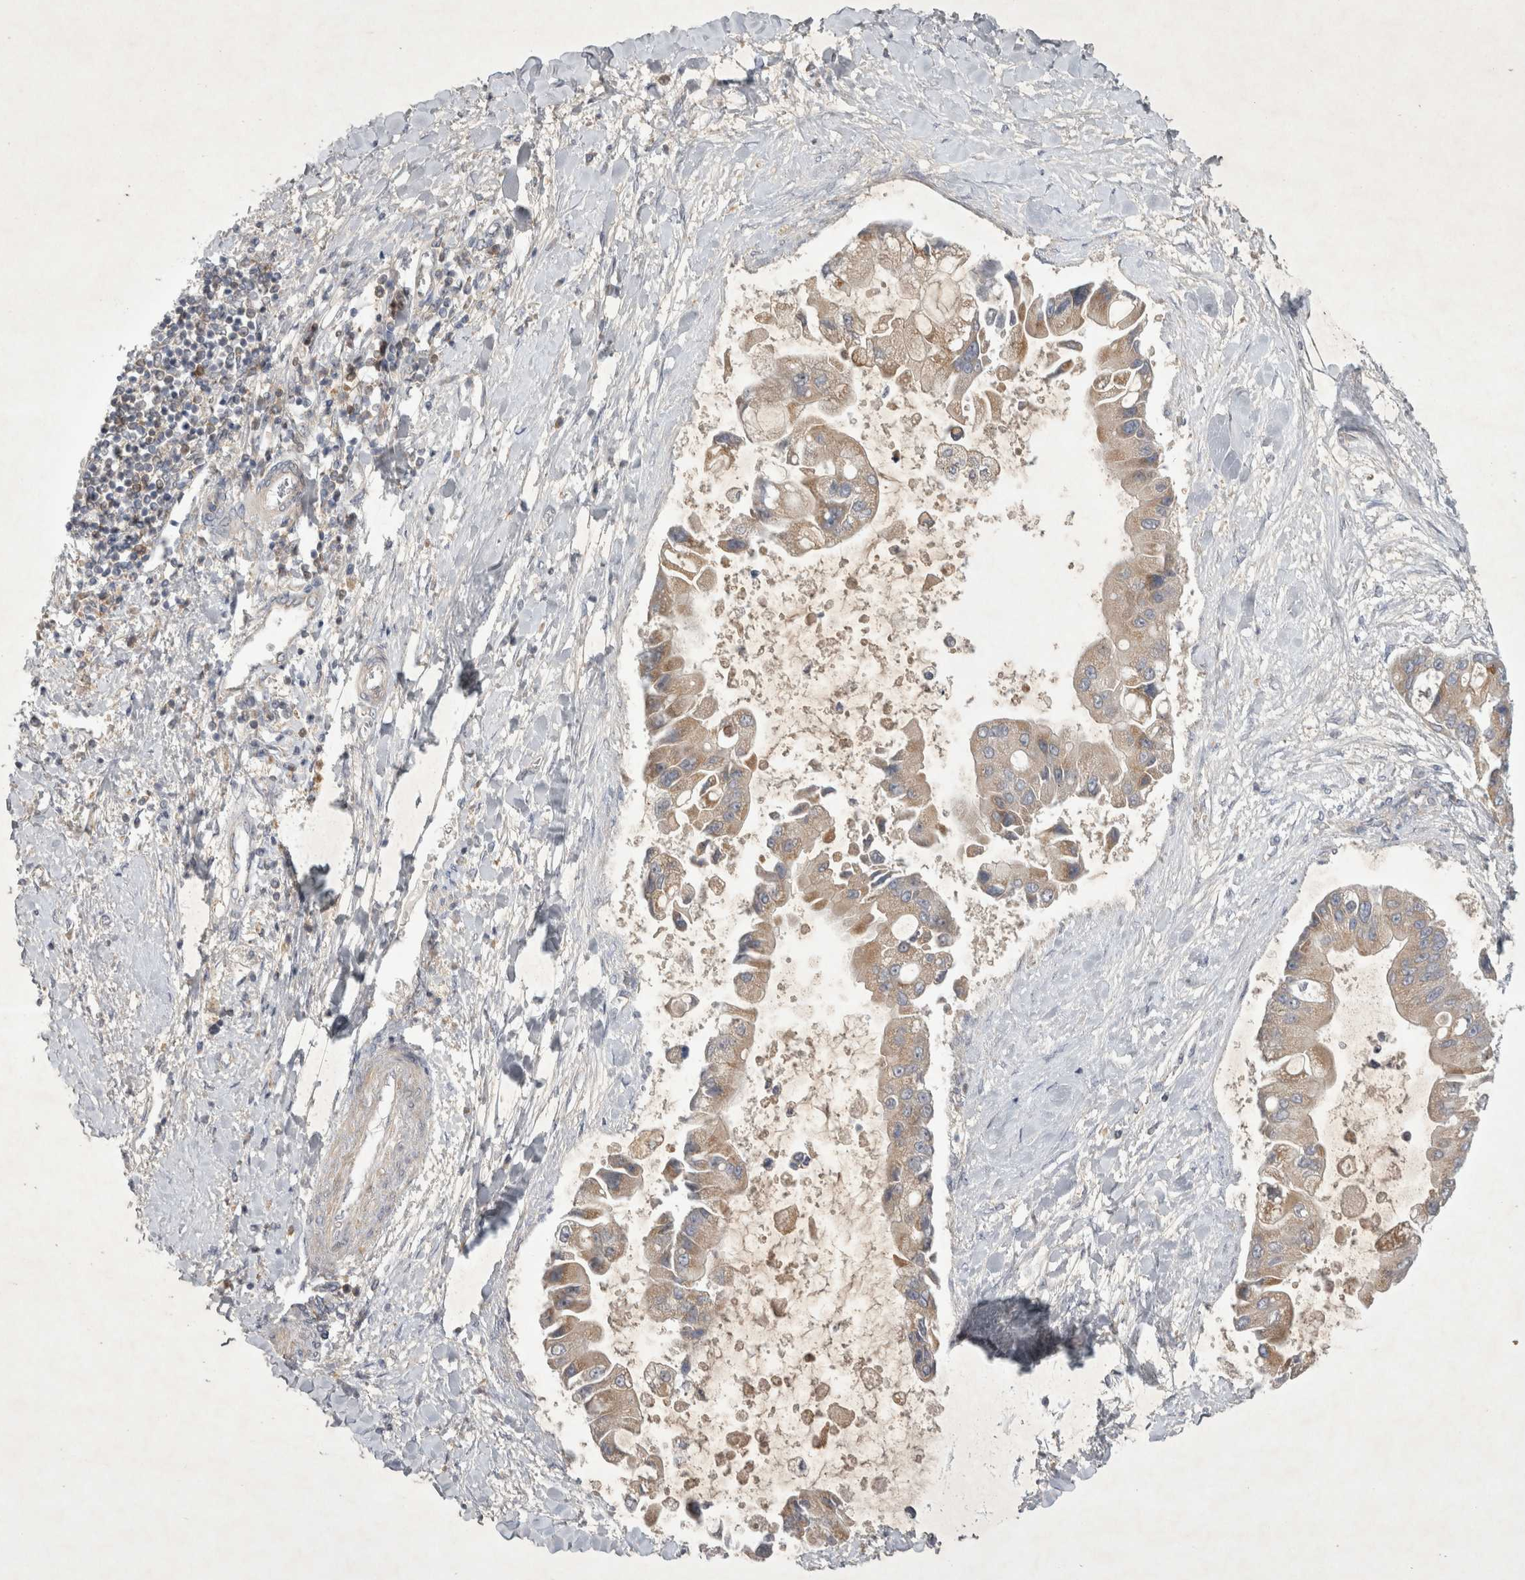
{"staining": {"intensity": "weak", "quantity": ">75%", "location": "cytoplasmic/membranous"}, "tissue": "liver cancer", "cell_type": "Tumor cells", "image_type": "cancer", "snomed": [{"axis": "morphology", "description": "Cholangiocarcinoma"}, {"axis": "topography", "description": "Liver"}], "caption": "Immunohistochemical staining of liver cancer (cholangiocarcinoma) demonstrates low levels of weak cytoplasmic/membranous expression in approximately >75% of tumor cells. (brown staining indicates protein expression, while blue staining denotes nuclei).", "gene": "SRD5A3", "patient": {"sex": "male", "age": 50}}